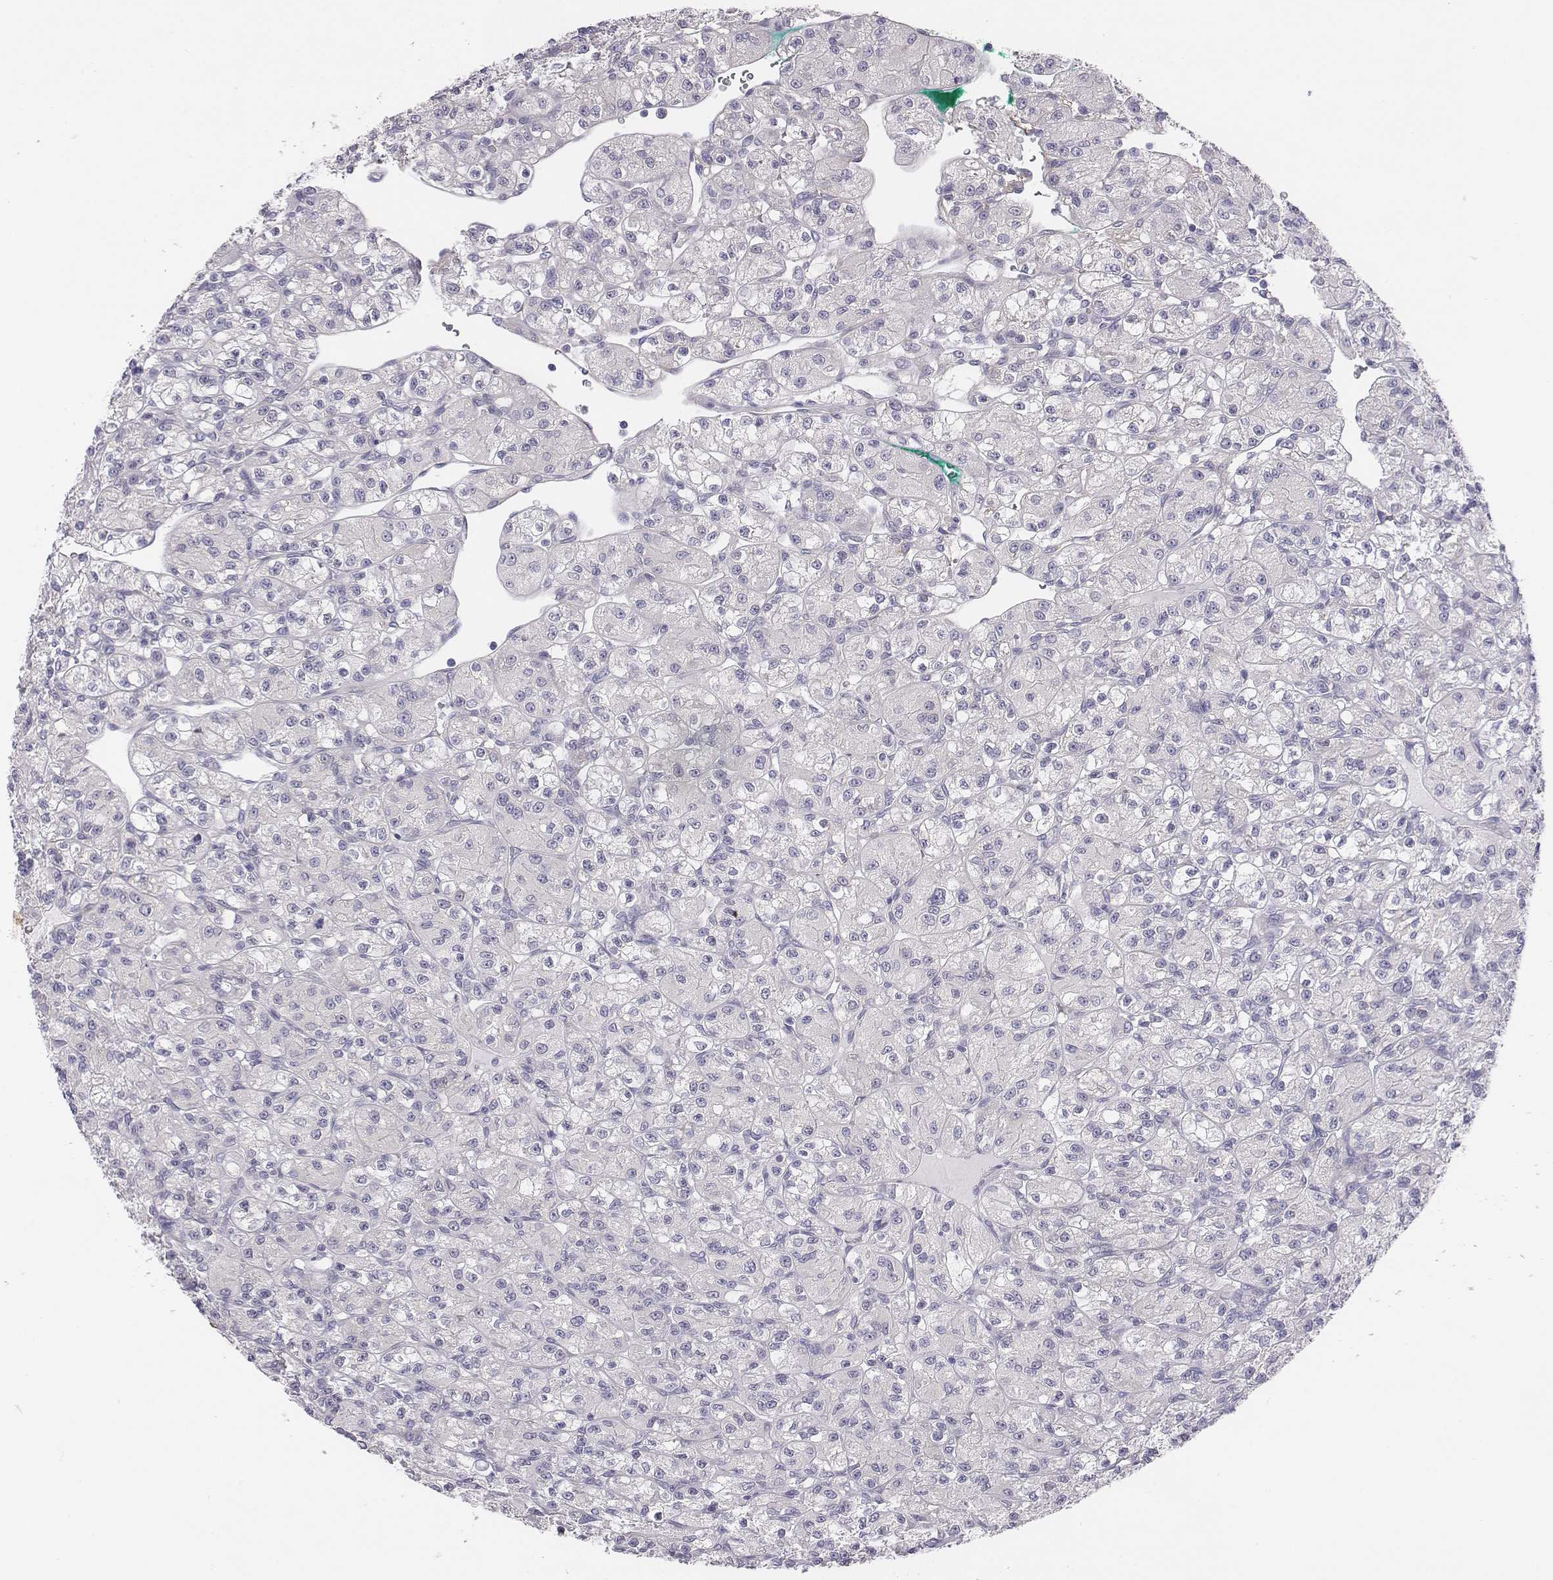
{"staining": {"intensity": "negative", "quantity": "none", "location": "none"}, "tissue": "renal cancer", "cell_type": "Tumor cells", "image_type": "cancer", "snomed": [{"axis": "morphology", "description": "Adenocarcinoma, NOS"}, {"axis": "topography", "description": "Kidney"}], "caption": "Immunohistochemistry (IHC) of renal cancer shows no expression in tumor cells.", "gene": "CHST14", "patient": {"sex": "female", "age": 70}}